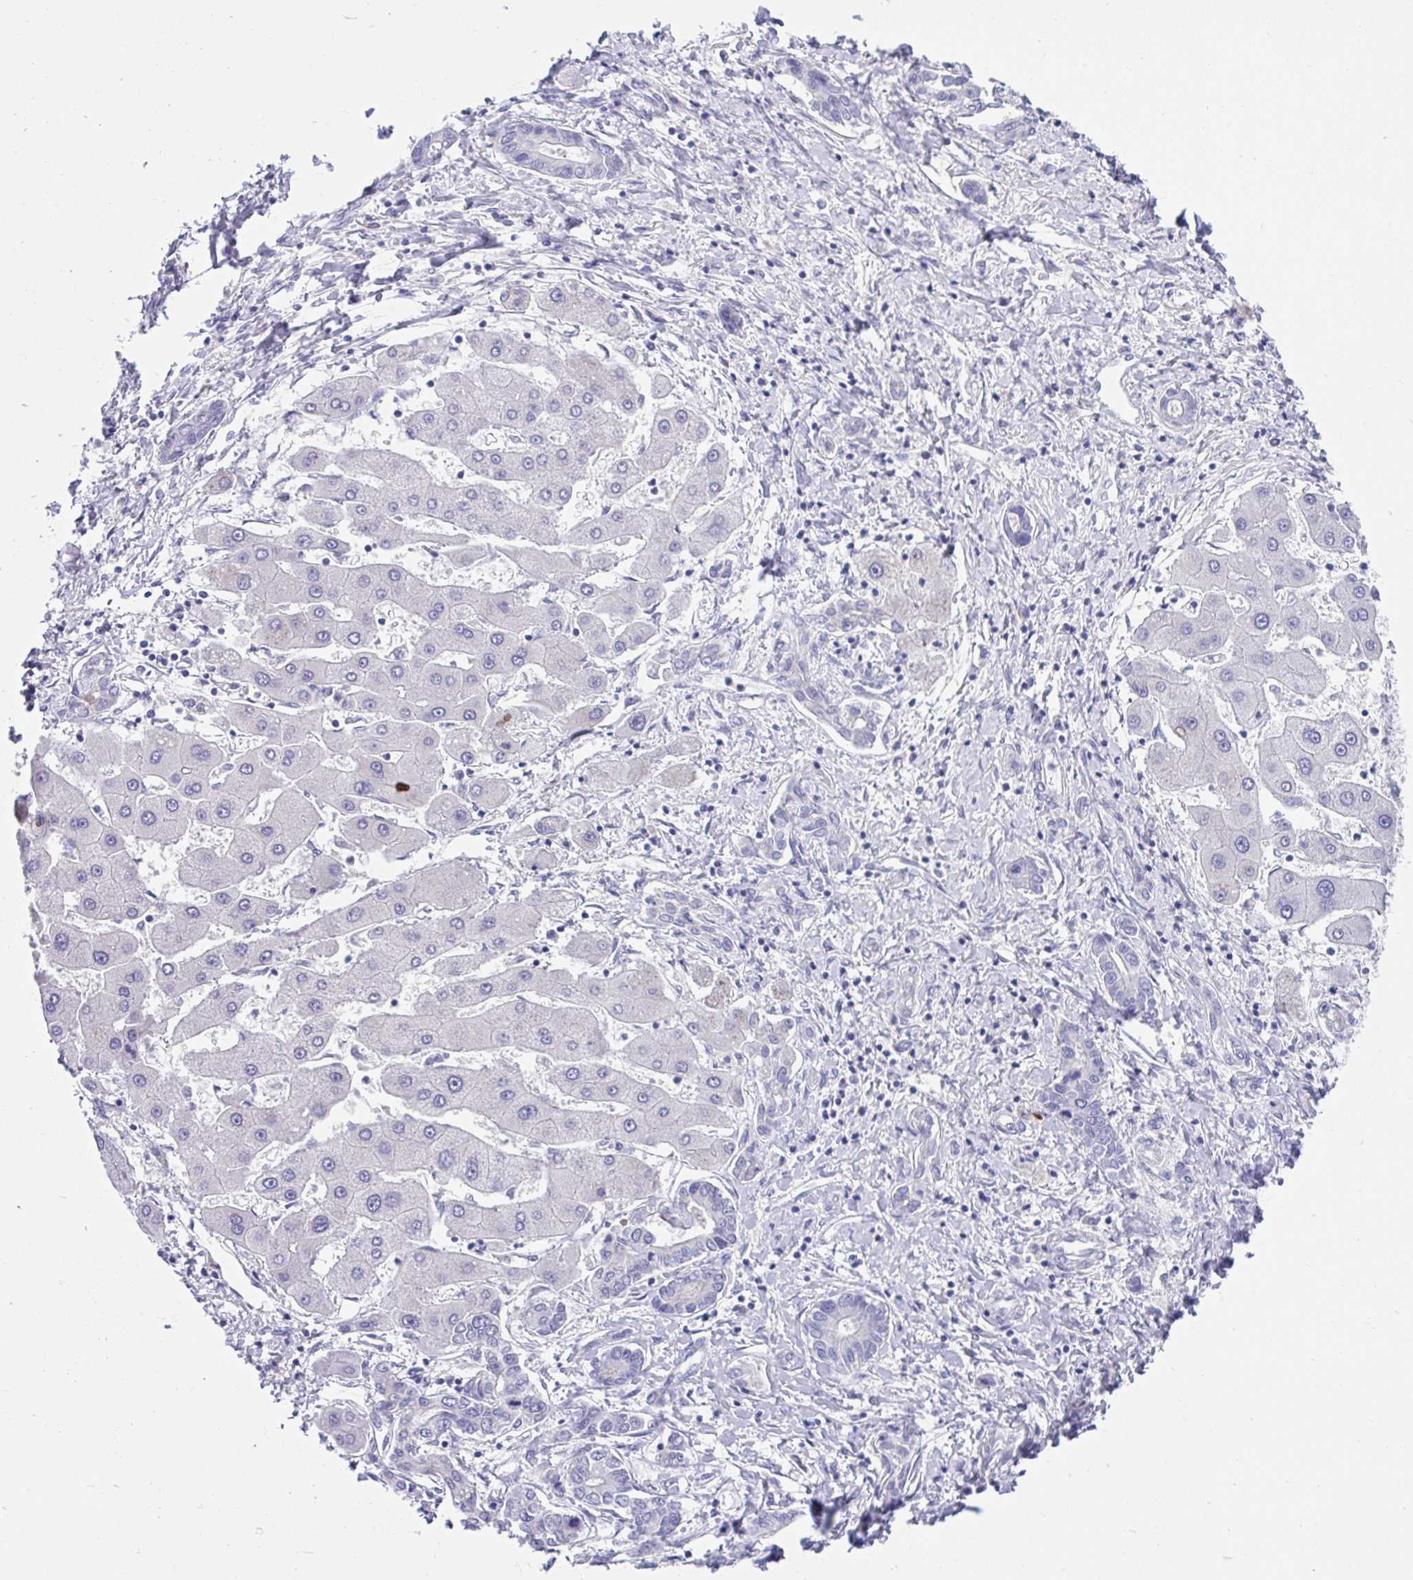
{"staining": {"intensity": "negative", "quantity": "none", "location": "none"}, "tissue": "liver cancer", "cell_type": "Tumor cells", "image_type": "cancer", "snomed": [{"axis": "morphology", "description": "Cholangiocarcinoma"}, {"axis": "topography", "description": "Liver"}], "caption": "This is a image of immunohistochemistry staining of cholangiocarcinoma (liver), which shows no staining in tumor cells.", "gene": "CCSAP", "patient": {"sex": "male", "age": 66}}